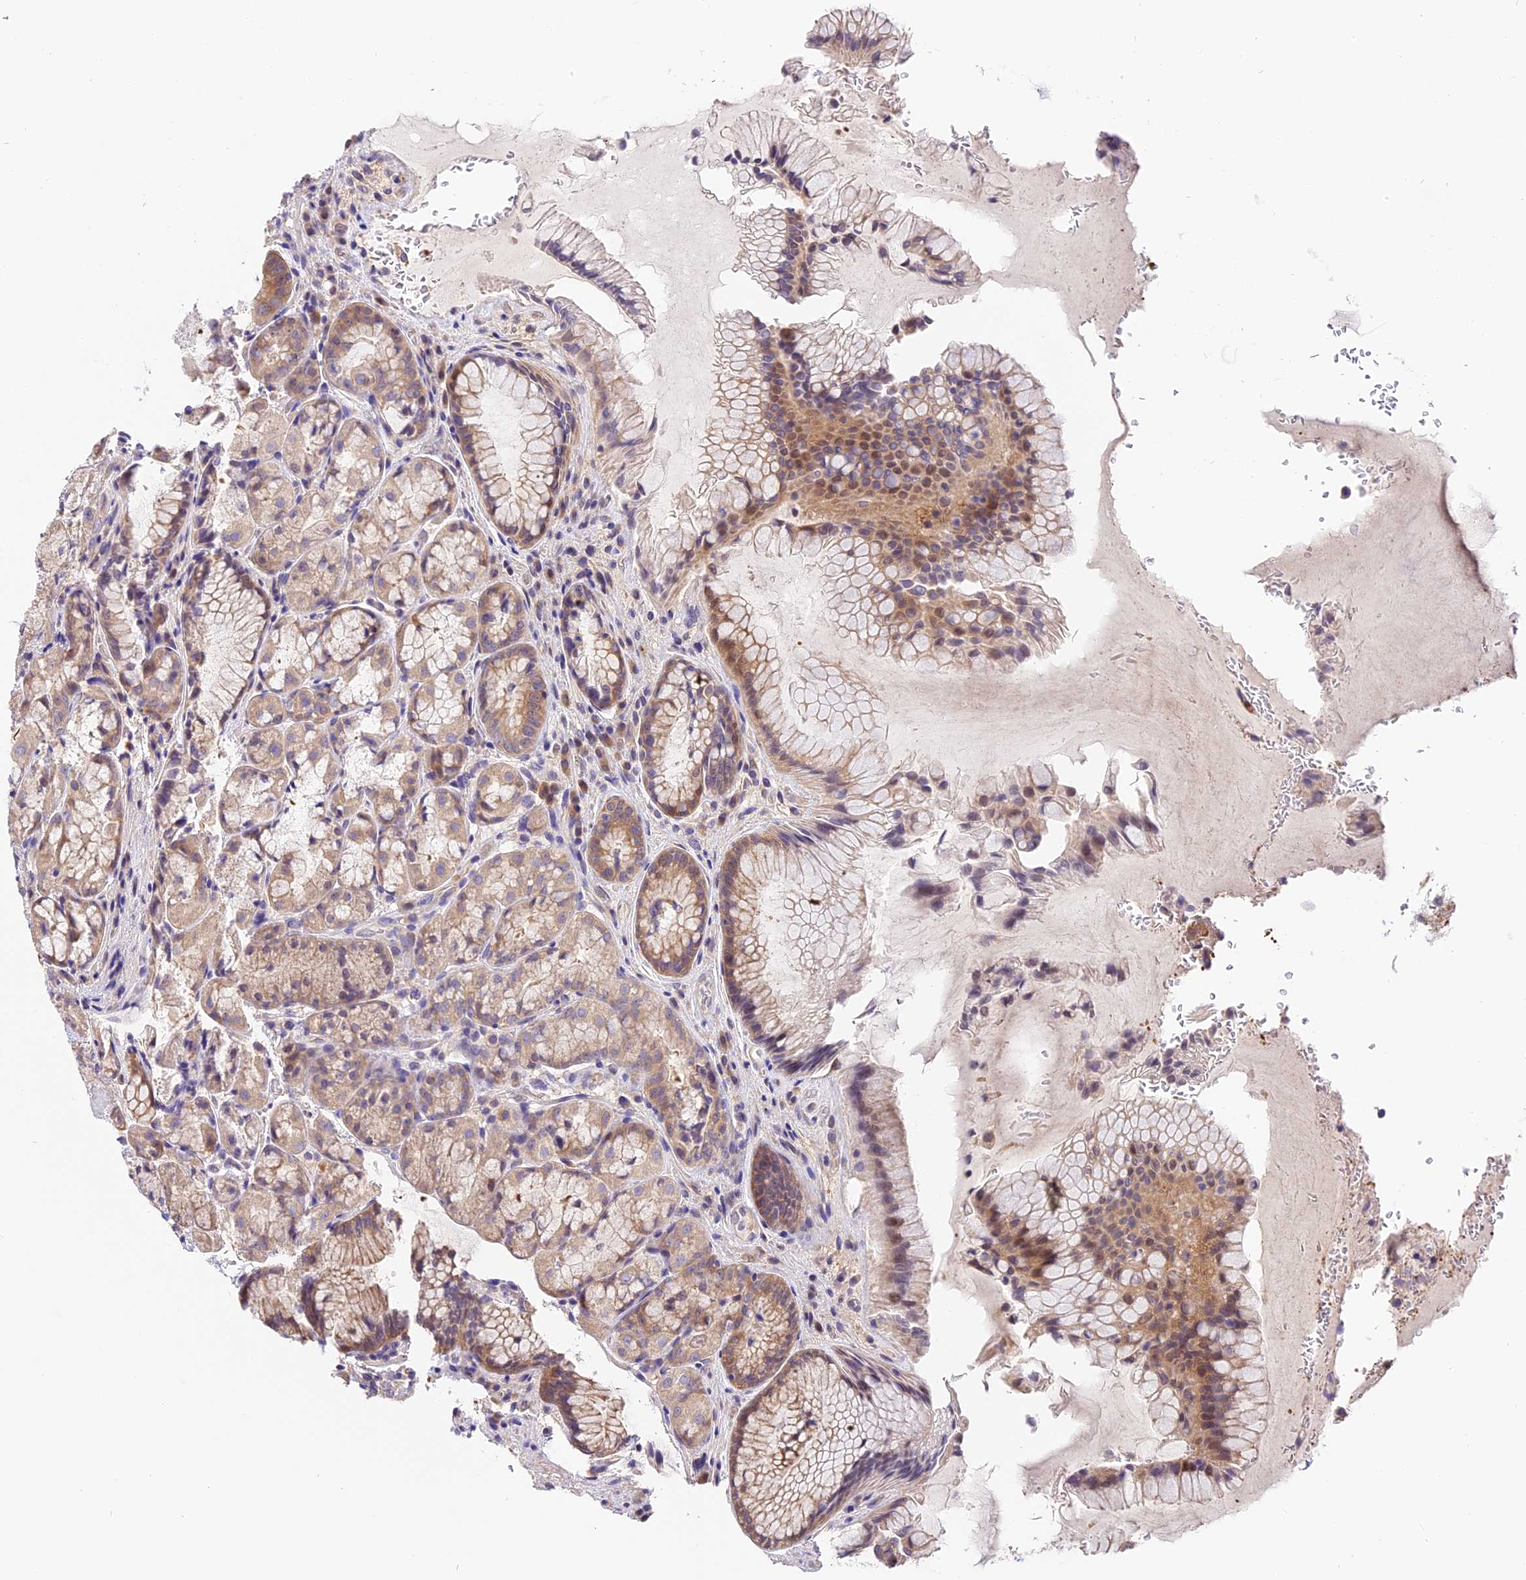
{"staining": {"intensity": "moderate", "quantity": ">75%", "location": "cytoplasmic/membranous,nuclear"}, "tissue": "stomach", "cell_type": "Glandular cells", "image_type": "normal", "snomed": [{"axis": "morphology", "description": "Normal tissue, NOS"}, {"axis": "topography", "description": "Stomach"}], "caption": "Moderate cytoplasmic/membranous,nuclear expression is present in approximately >75% of glandular cells in unremarkable stomach.", "gene": "BSCL2", "patient": {"sex": "male", "age": 63}}